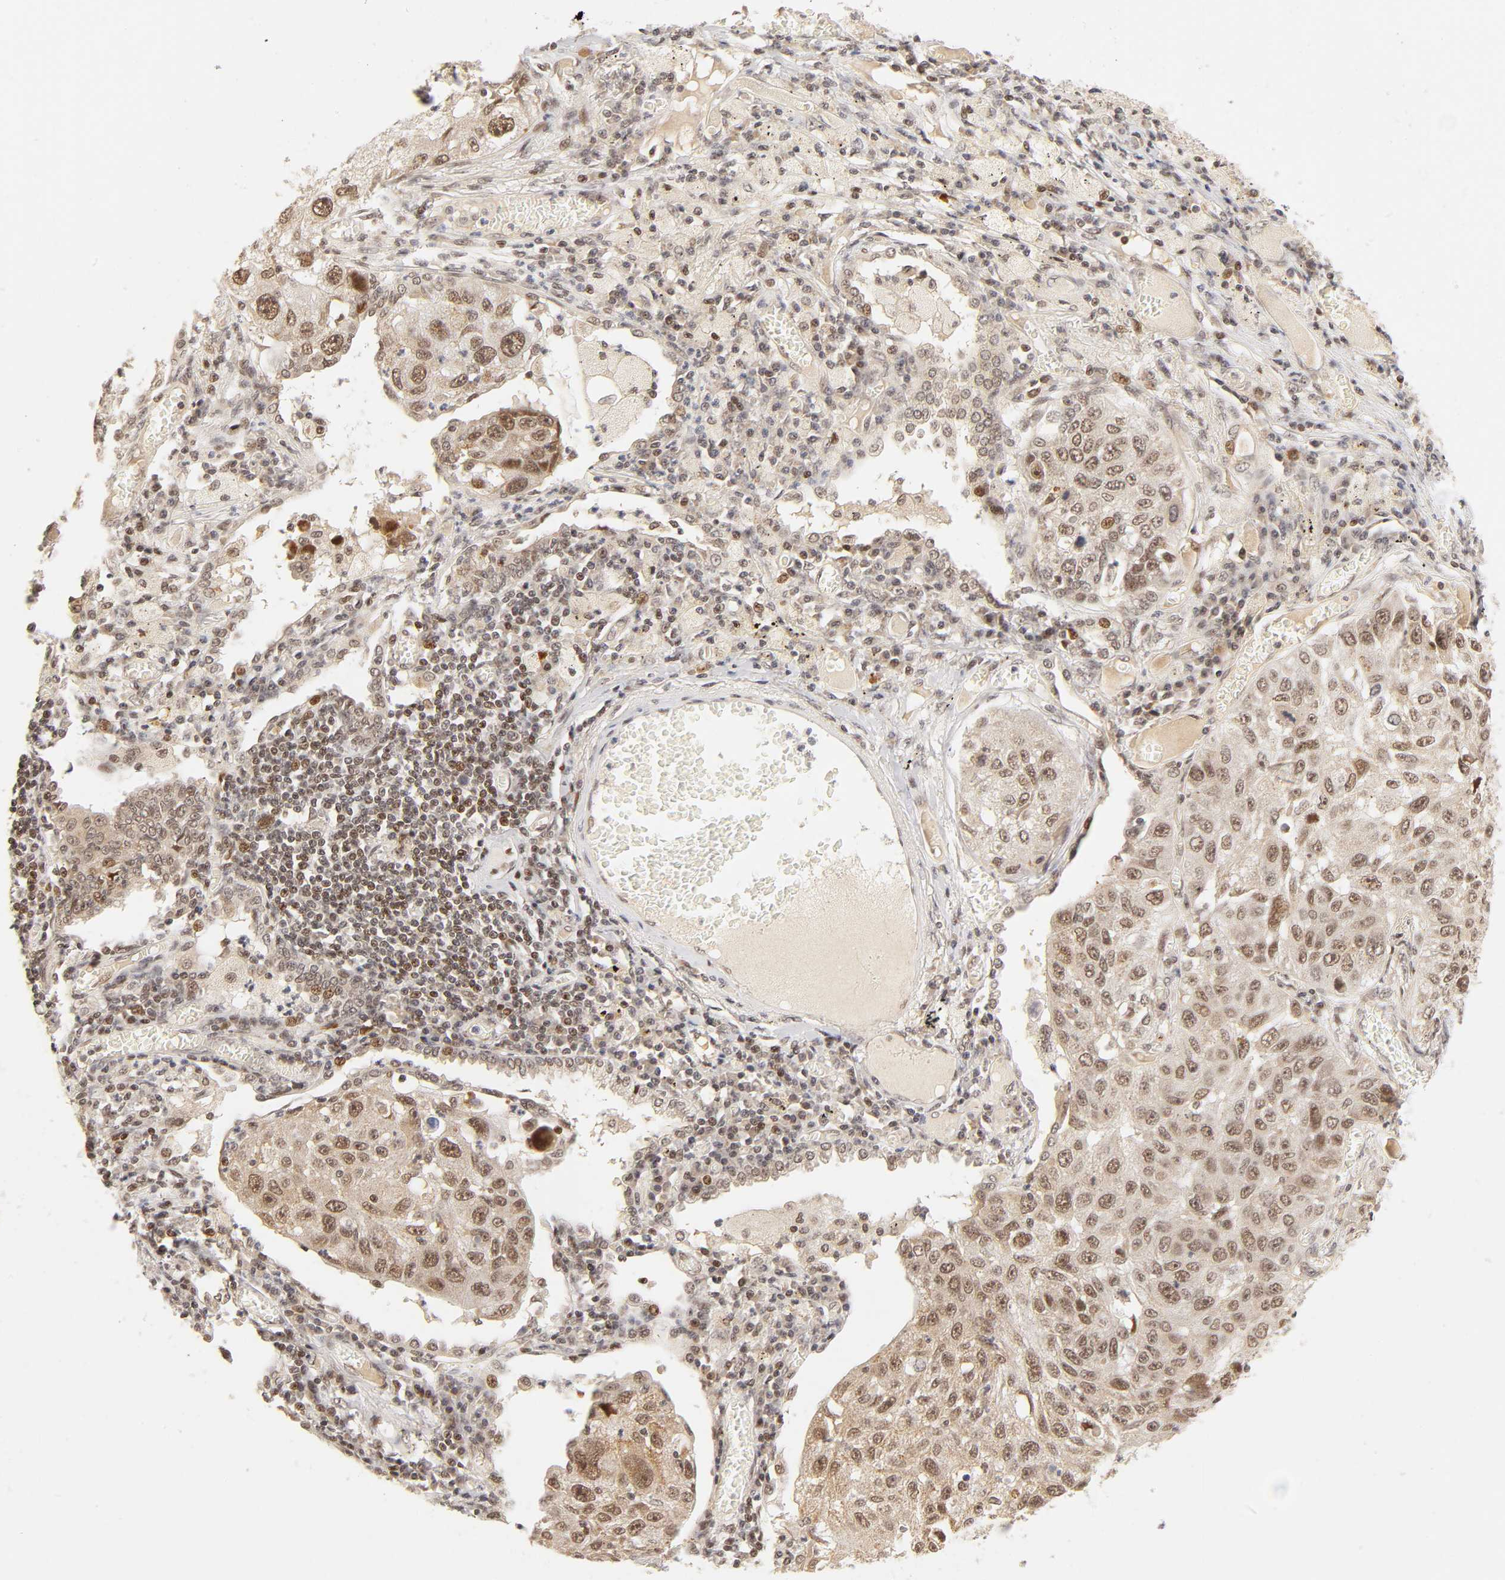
{"staining": {"intensity": "moderate", "quantity": ">75%", "location": "cytoplasmic/membranous,nuclear"}, "tissue": "lung cancer", "cell_type": "Tumor cells", "image_type": "cancer", "snomed": [{"axis": "morphology", "description": "Squamous cell carcinoma, NOS"}, {"axis": "topography", "description": "Lung"}], "caption": "Moderate cytoplasmic/membranous and nuclear expression is appreciated in approximately >75% of tumor cells in lung squamous cell carcinoma.", "gene": "TAF10", "patient": {"sex": "male", "age": 71}}